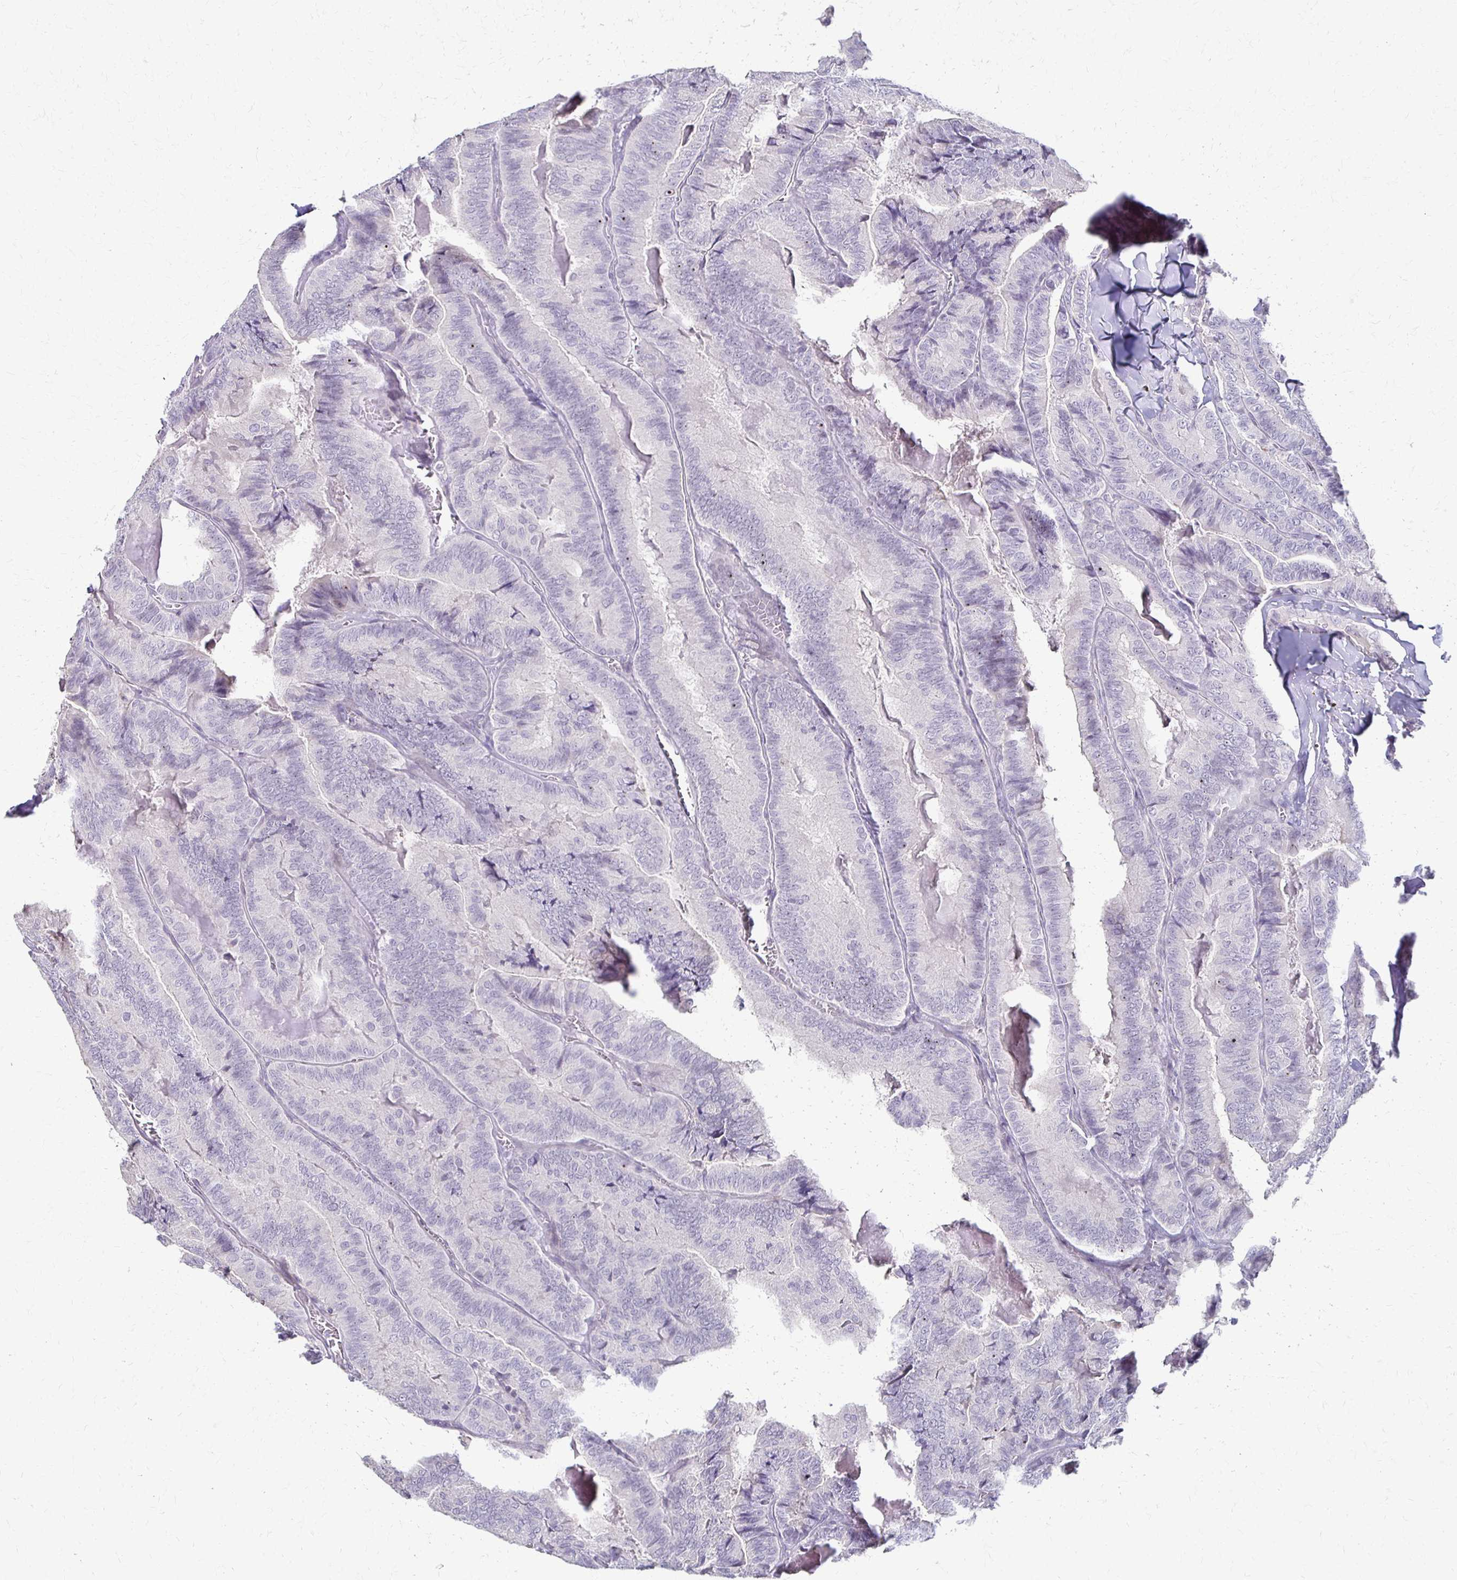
{"staining": {"intensity": "negative", "quantity": "none", "location": "none"}, "tissue": "thyroid cancer", "cell_type": "Tumor cells", "image_type": "cancer", "snomed": [{"axis": "morphology", "description": "Papillary adenocarcinoma, NOS"}, {"axis": "topography", "description": "Thyroid gland"}], "caption": "High power microscopy photomicrograph of an immunohistochemistry (IHC) photomicrograph of thyroid papillary adenocarcinoma, revealing no significant staining in tumor cells. (Brightfield microscopy of DAB IHC at high magnification).", "gene": "FOXO4", "patient": {"sex": "female", "age": 75}}